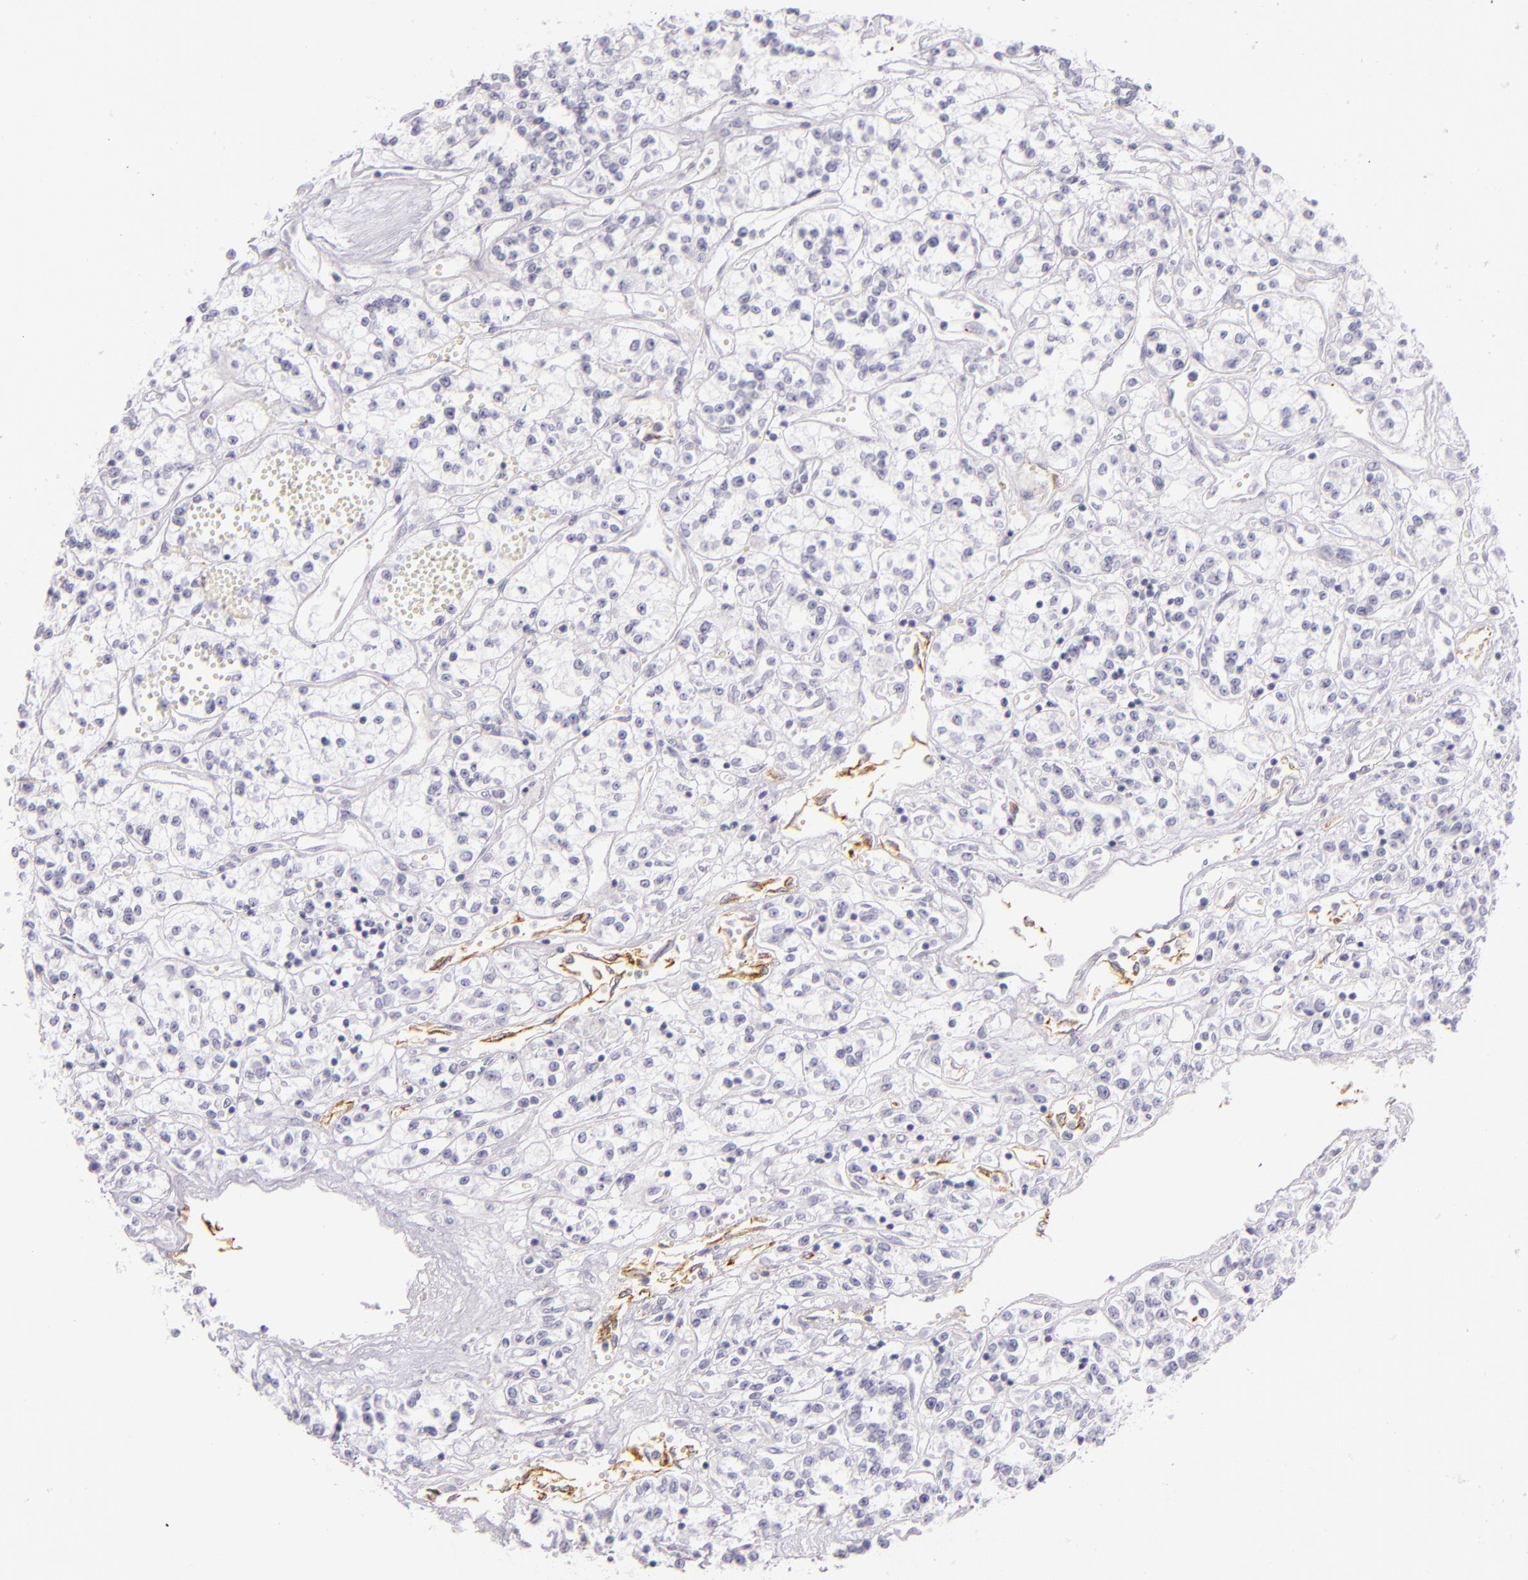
{"staining": {"intensity": "negative", "quantity": "none", "location": "none"}, "tissue": "renal cancer", "cell_type": "Tumor cells", "image_type": "cancer", "snomed": [{"axis": "morphology", "description": "Adenocarcinoma, NOS"}, {"axis": "topography", "description": "Kidney"}], "caption": "Immunohistochemical staining of adenocarcinoma (renal) displays no significant staining in tumor cells. (DAB IHC with hematoxylin counter stain).", "gene": "SELP", "patient": {"sex": "female", "age": 76}}